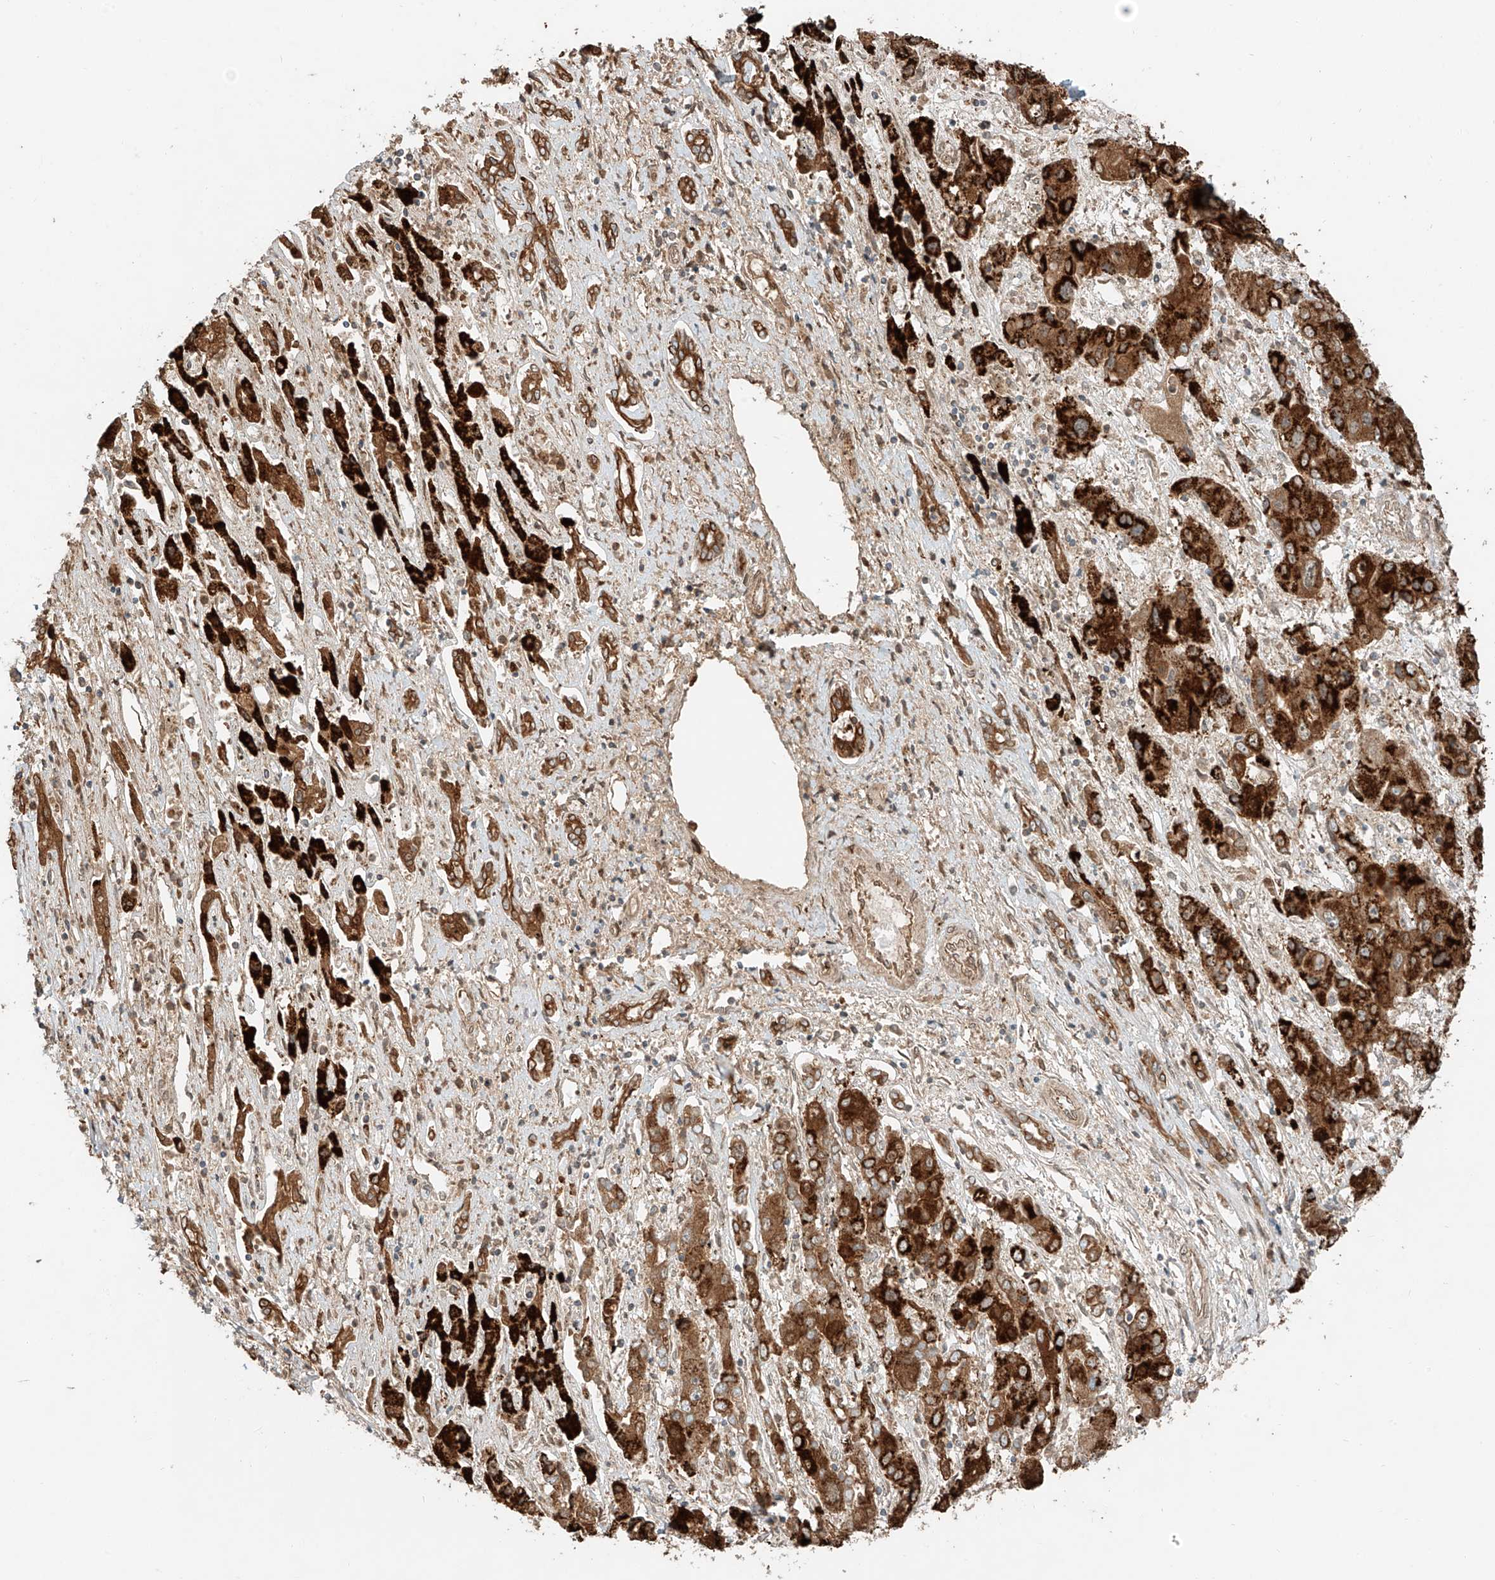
{"staining": {"intensity": "strong", "quantity": ">75%", "location": "cytoplasmic/membranous"}, "tissue": "liver cancer", "cell_type": "Tumor cells", "image_type": "cancer", "snomed": [{"axis": "morphology", "description": "Cholangiocarcinoma"}, {"axis": "topography", "description": "Liver"}], "caption": "Immunohistochemistry (IHC) photomicrograph of human liver cholangiocarcinoma stained for a protein (brown), which shows high levels of strong cytoplasmic/membranous expression in approximately >75% of tumor cells.", "gene": "CEP162", "patient": {"sex": "male", "age": 67}}